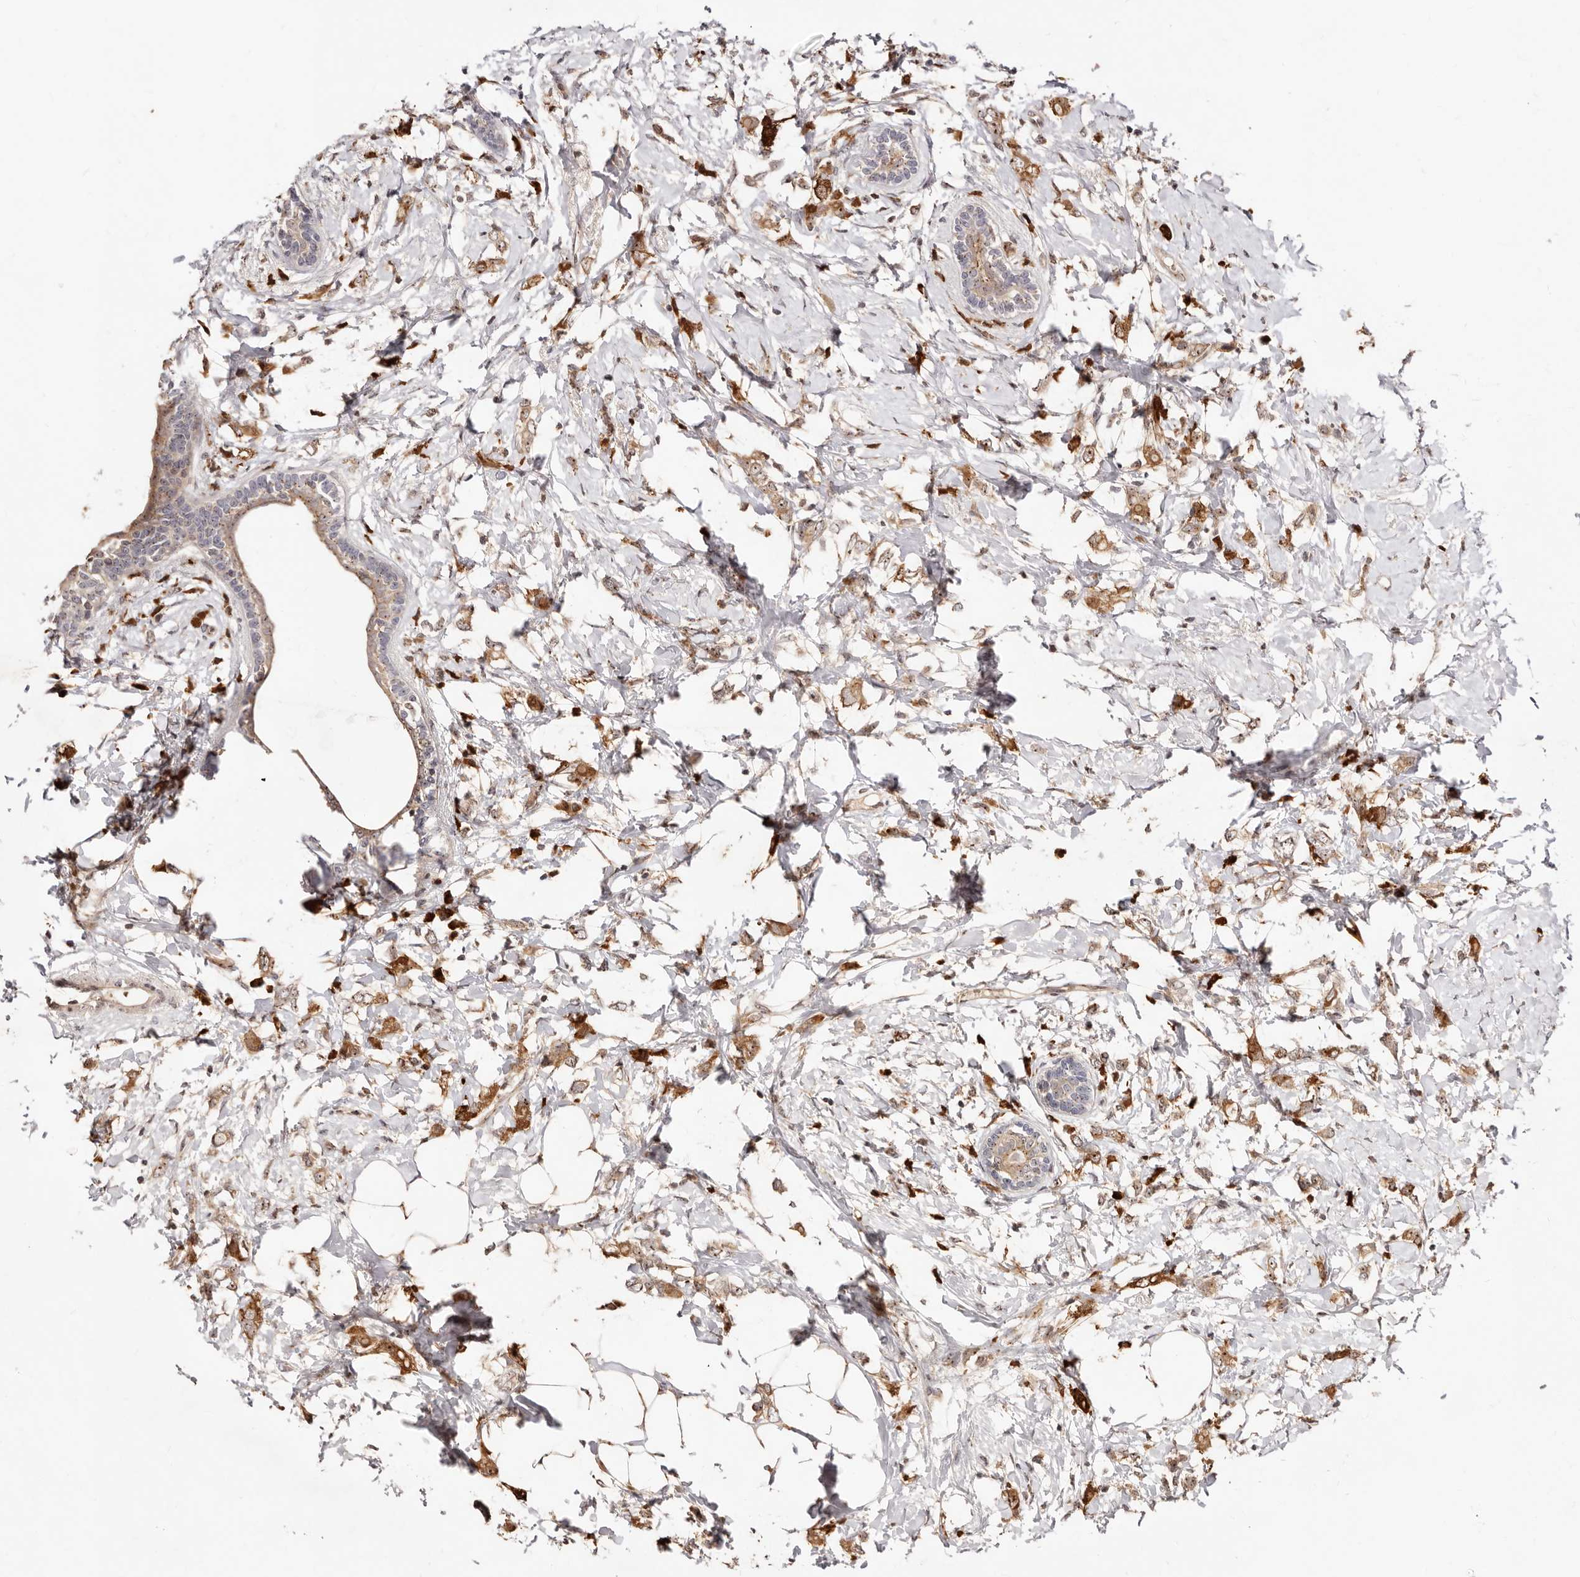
{"staining": {"intensity": "moderate", "quantity": ">75%", "location": "cytoplasmic/membranous"}, "tissue": "breast cancer", "cell_type": "Tumor cells", "image_type": "cancer", "snomed": [{"axis": "morphology", "description": "Normal tissue, NOS"}, {"axis": "morphology", "description": "Lobular carcinoma"}, {"axis": "topography", "description": "Breast"}], "caption": "Tumor cells show medium levels of moderate cytoplasmic/membranous positivity in approximately >75% of cells in breast cancer (lobular carcinoma).", "gene": "APOL6", "patient": {"sex": "female", "age": 47}}